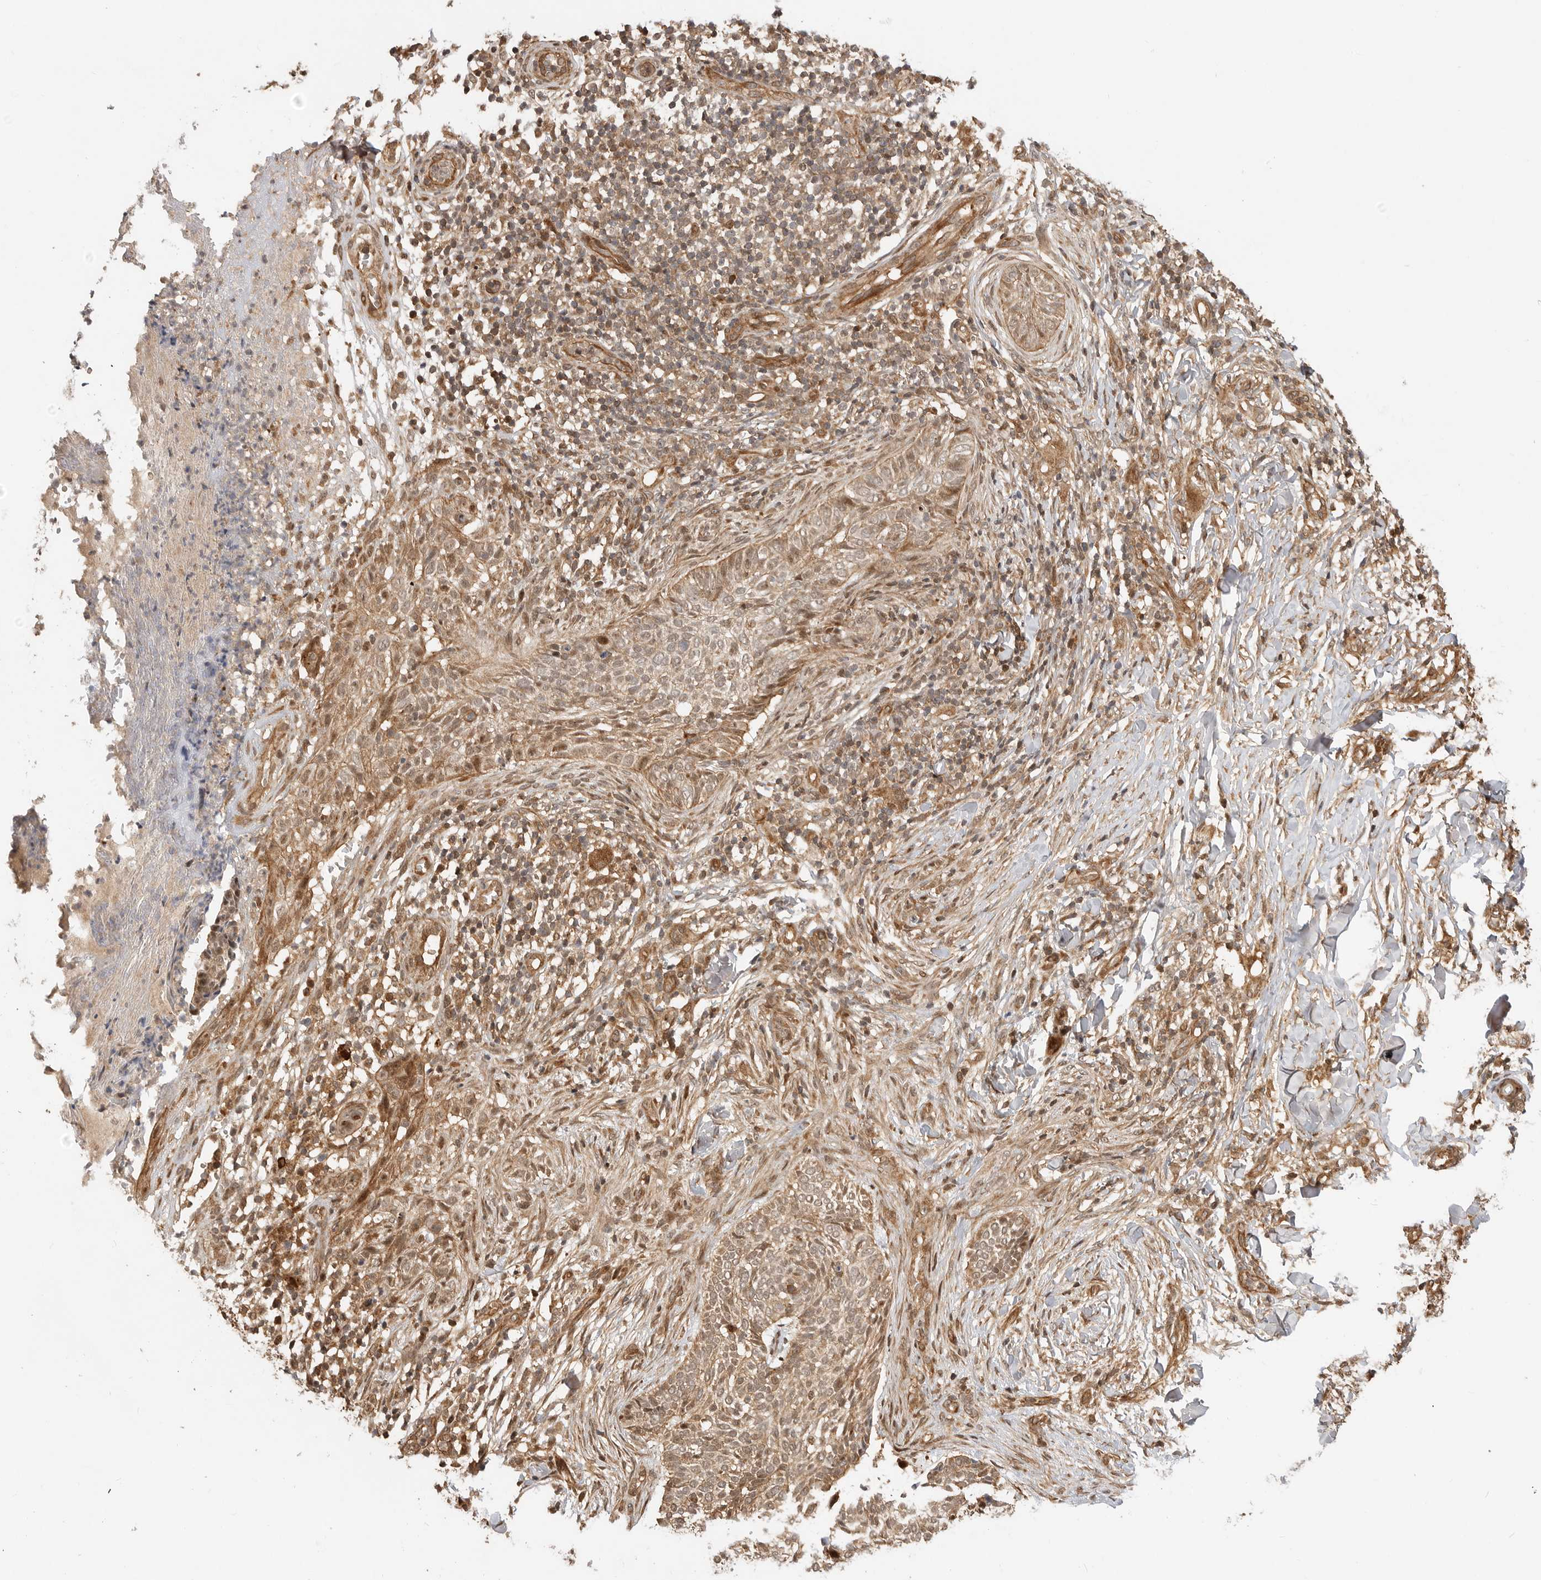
{"staining": {"intensity": "weak", "quantity": ">75%", "location": "cytoplasmic/membranous,nuclear"}, "tissue": "skin cancer", "cell_type": "Tumor cells", "image_type": "cancer", "snomed": [{"axis": "morphology", "description": "Normal tissue, NOS"}, {"axis": "morphology", "description": "Basal cell carcinoma"}, {"axis": "topography", "description": "Skin"}], "caption": "Tumor cells display low levels of weak cytoplasmic/membranous and nuclear staining in about >75% of cells in skin cancer (basal cell carcinoma).", "gene": "ADPRS", "patient": {"sex": "male", "age": 67}}